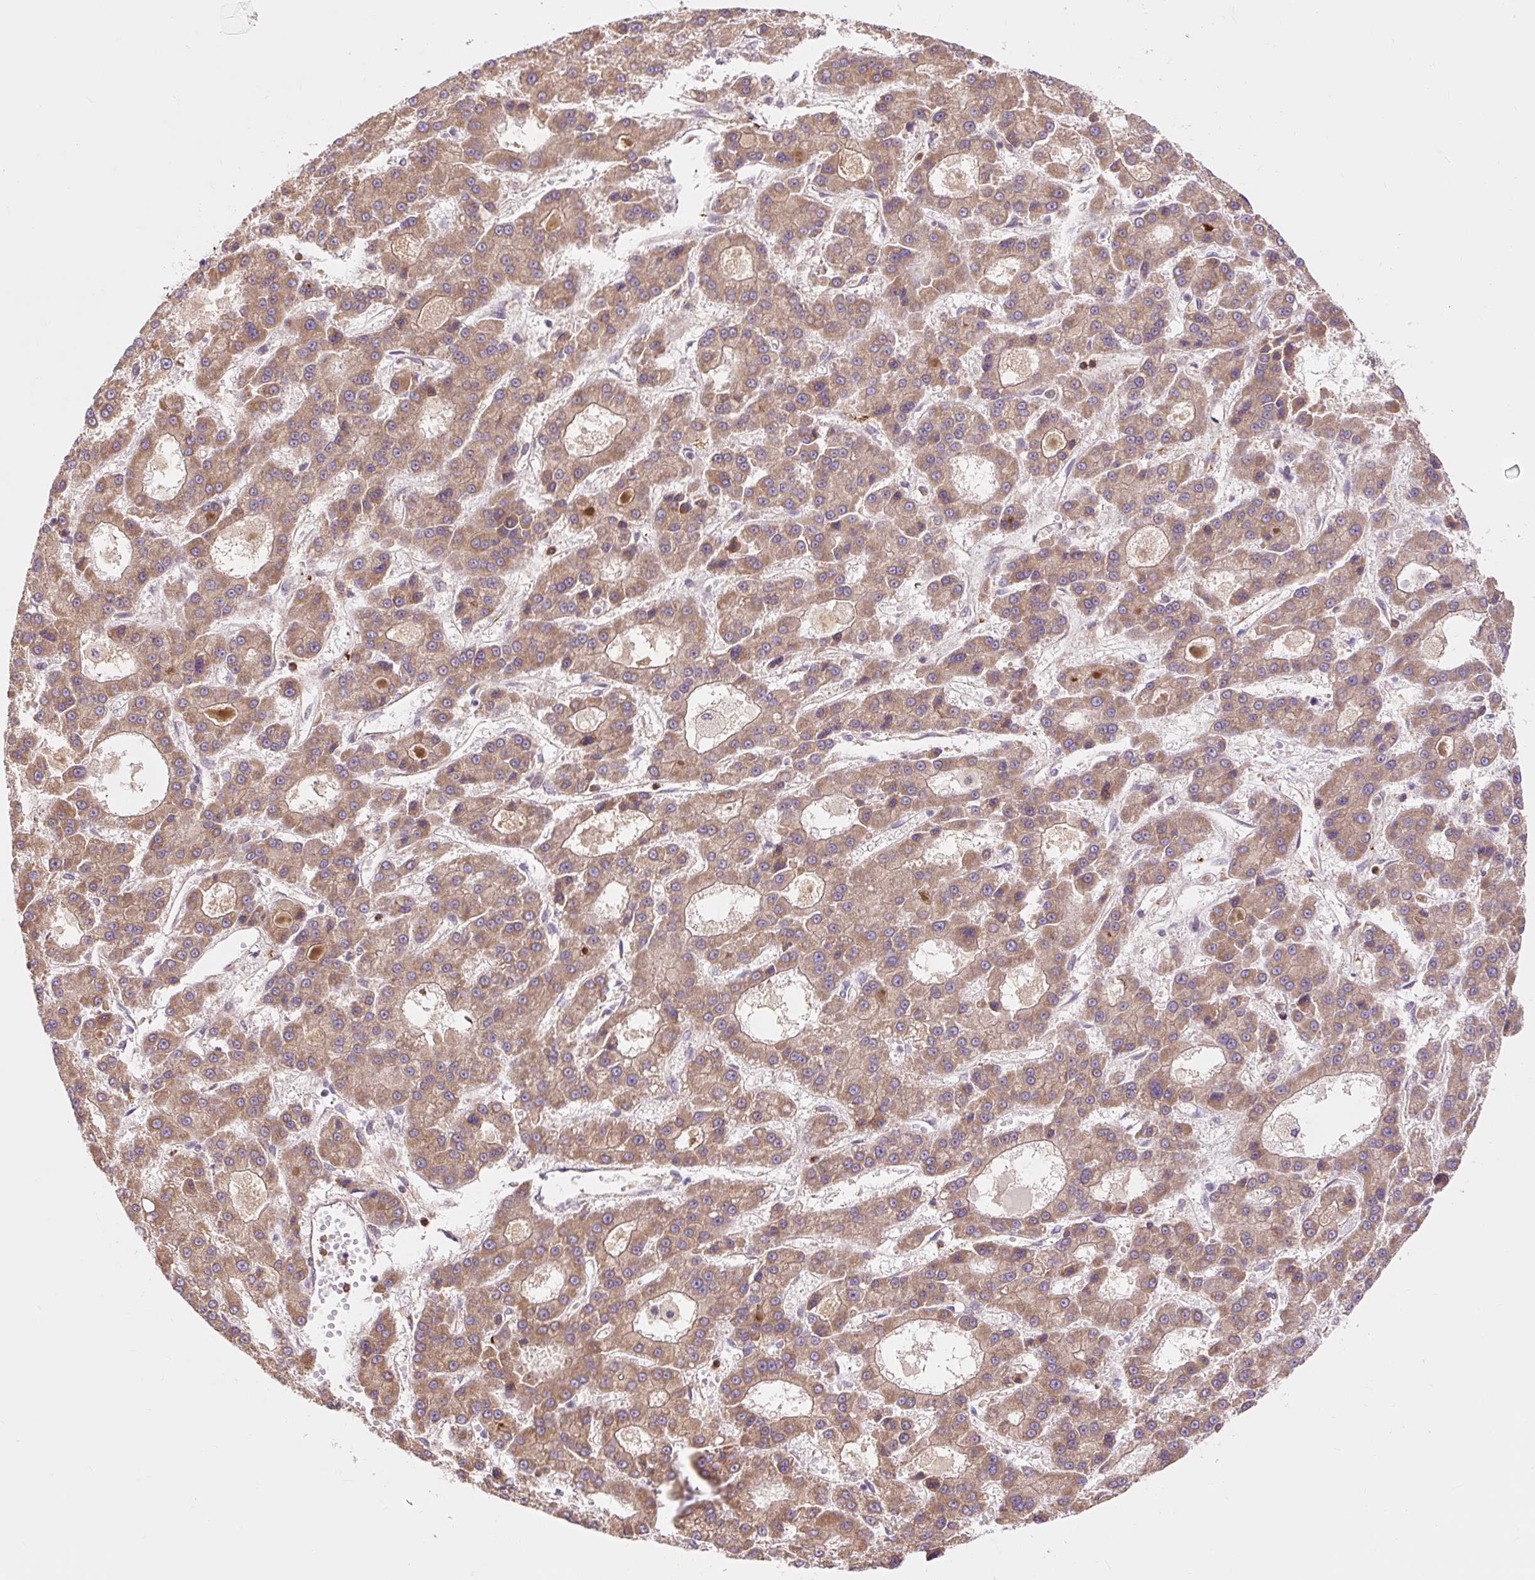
{"staining": {"intensity": "moderate", "quantity": ">75%", "location": "cytoplasmic/membranous"}, "tissue": "liver cancer", "cell_type": "Tumor cells", "image_type": "cancer", "snomed": [{"axis": "morphology", "description": "Carcinoma, Hepatocellular, NOS"}, {"axis": "topography", "description": "Liver"}], "caption": "DAB (3,3'-diaminobenzidine) immunohistochemical staining of human liver cancer shows moderate cytoplasmic/membranous protein staining in about >75% of tumor cells.", "gene": "TRIAP1", "patient": {"sex": "male", "age": 70}}